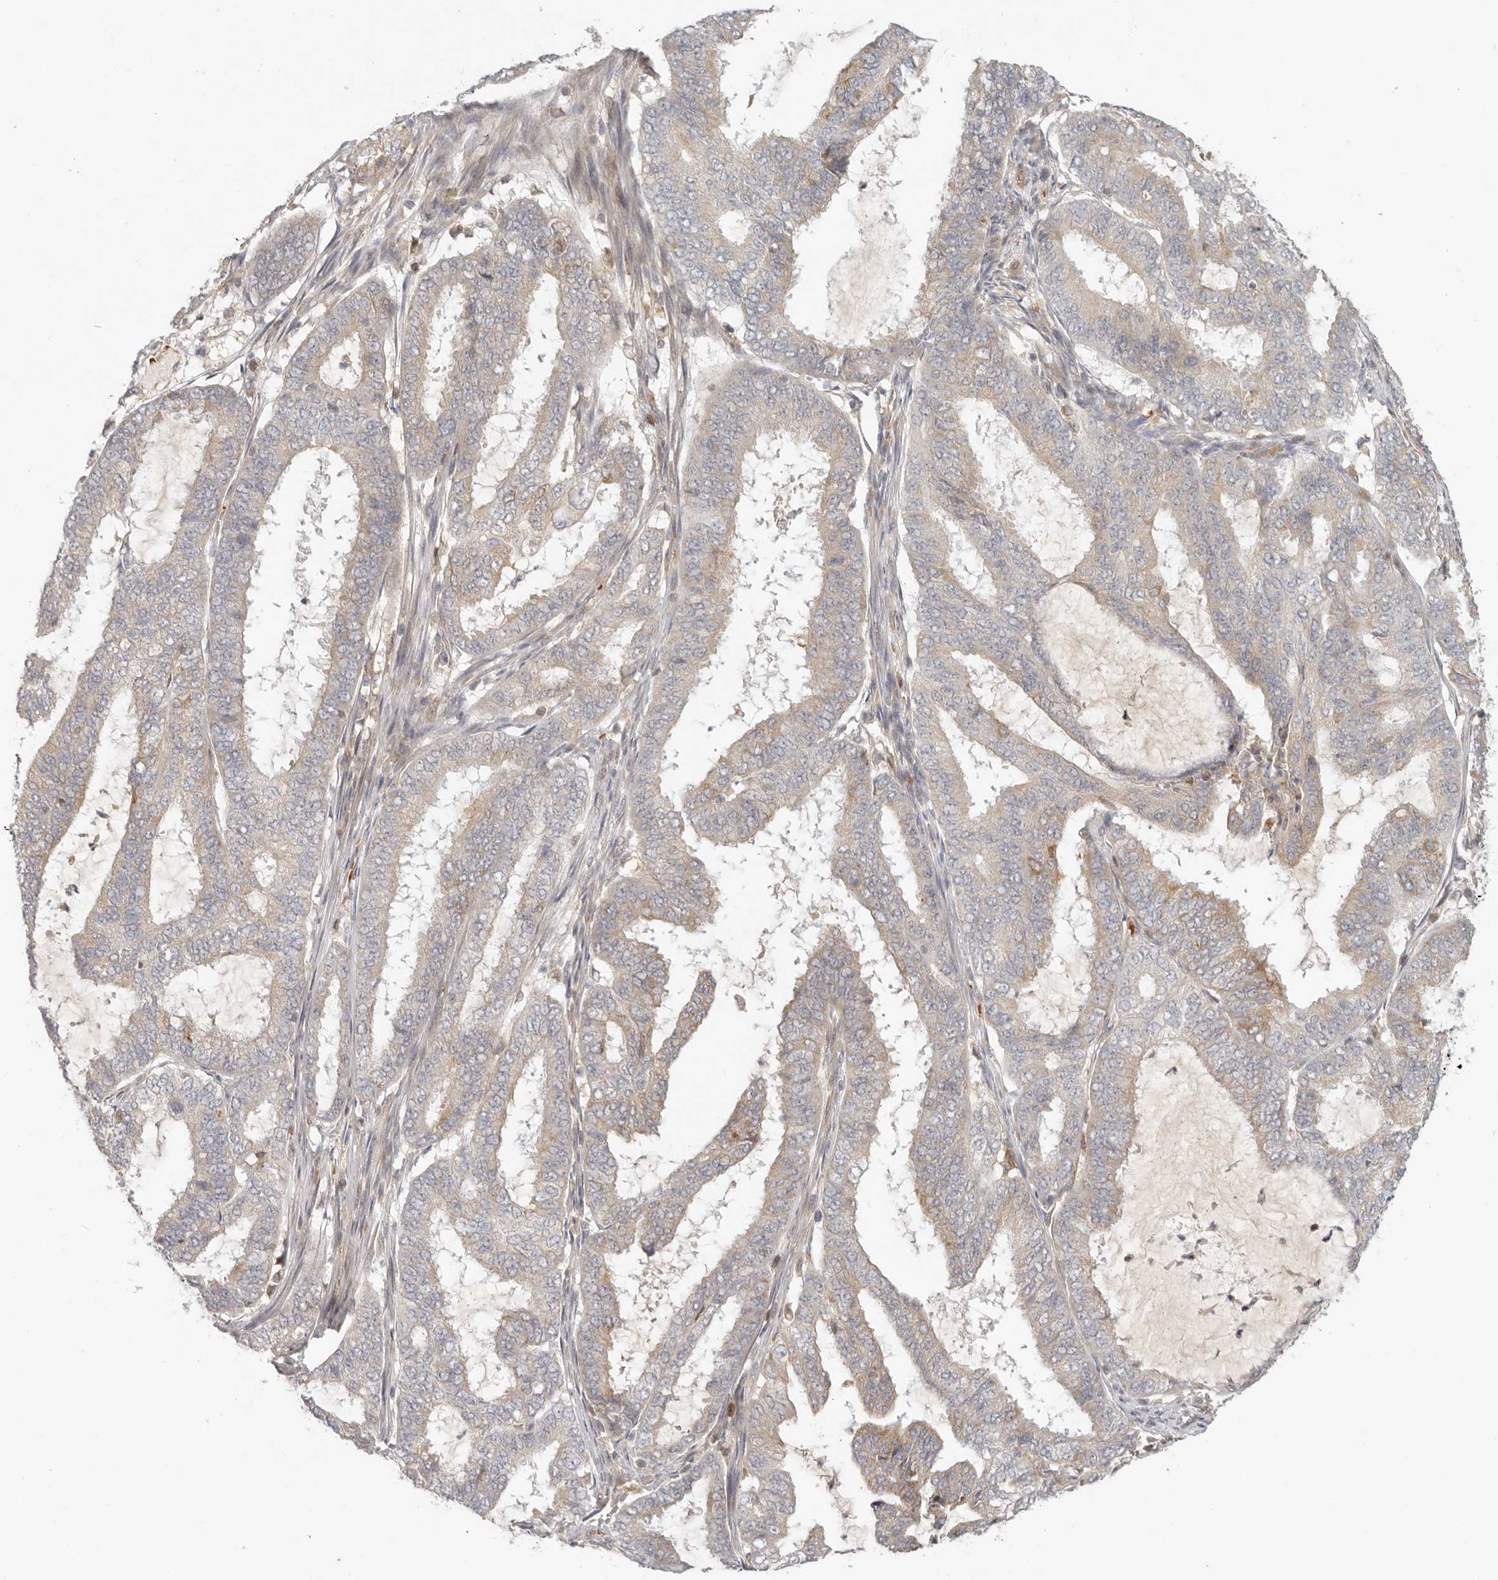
{"staining": {"intensity": "weak", "quantity": "25%-75%", "location": "cytoplasmic/membranous"}, "tissue": "endometrial cancer", "cell_type": "Tumor cells", "image_type": "cancer", "snomed": [{"axis": "morphology", "description": "Adenocarcinoma, NOS"}, {"axis": "topography", "description": "Endometrium"}], "caption": "Endometrial cancer was stained to show a protein in brown. There is low levels of weak cytoplasmic/membranous positivity in about 25%-75% of tumor cells.", "gene": "AHDC1", "patient": {"sex": "female", "age": 51}}